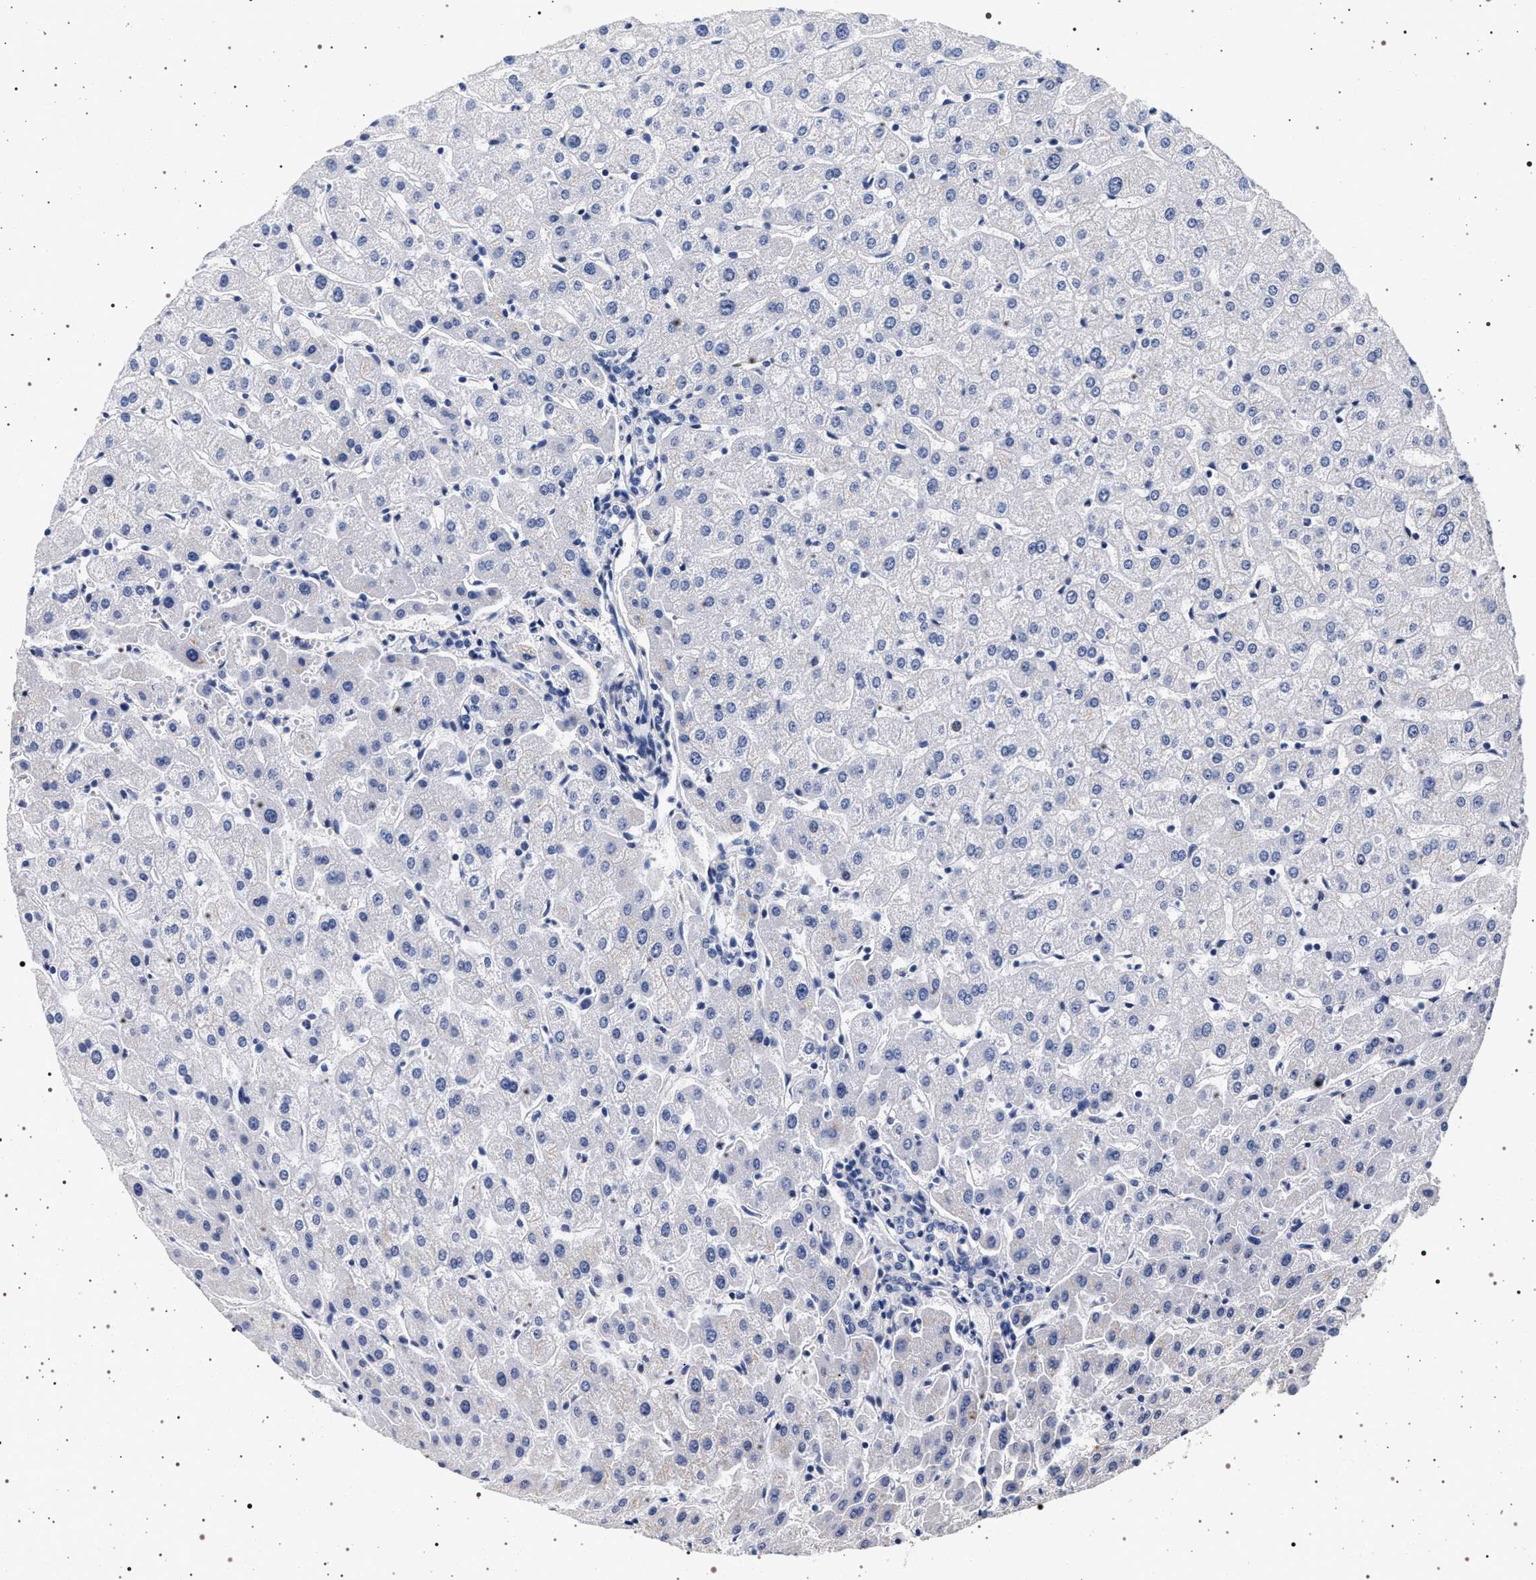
{"staining": {"intensity": "negative", "quantity": "none", "location": "none"}, "tissue": "liver", "cell_type": "Cholangiocytes", "image_type": "normal", "snomed": [{"axis": "morphology", "description": "Normal tissue, NOS"}, {"axis": "morphology", "description": "Fibrosis, NOS"}, {"axis": "topography", "description": "Liver"}], "caption": "A high-resolution micrograph shows immunohistochemistry staining of normal liver, which exhibits no significant staining in cholangiocytes.", "gene": "MAPK10", "patient": {"sex": "female", "age": 29}}